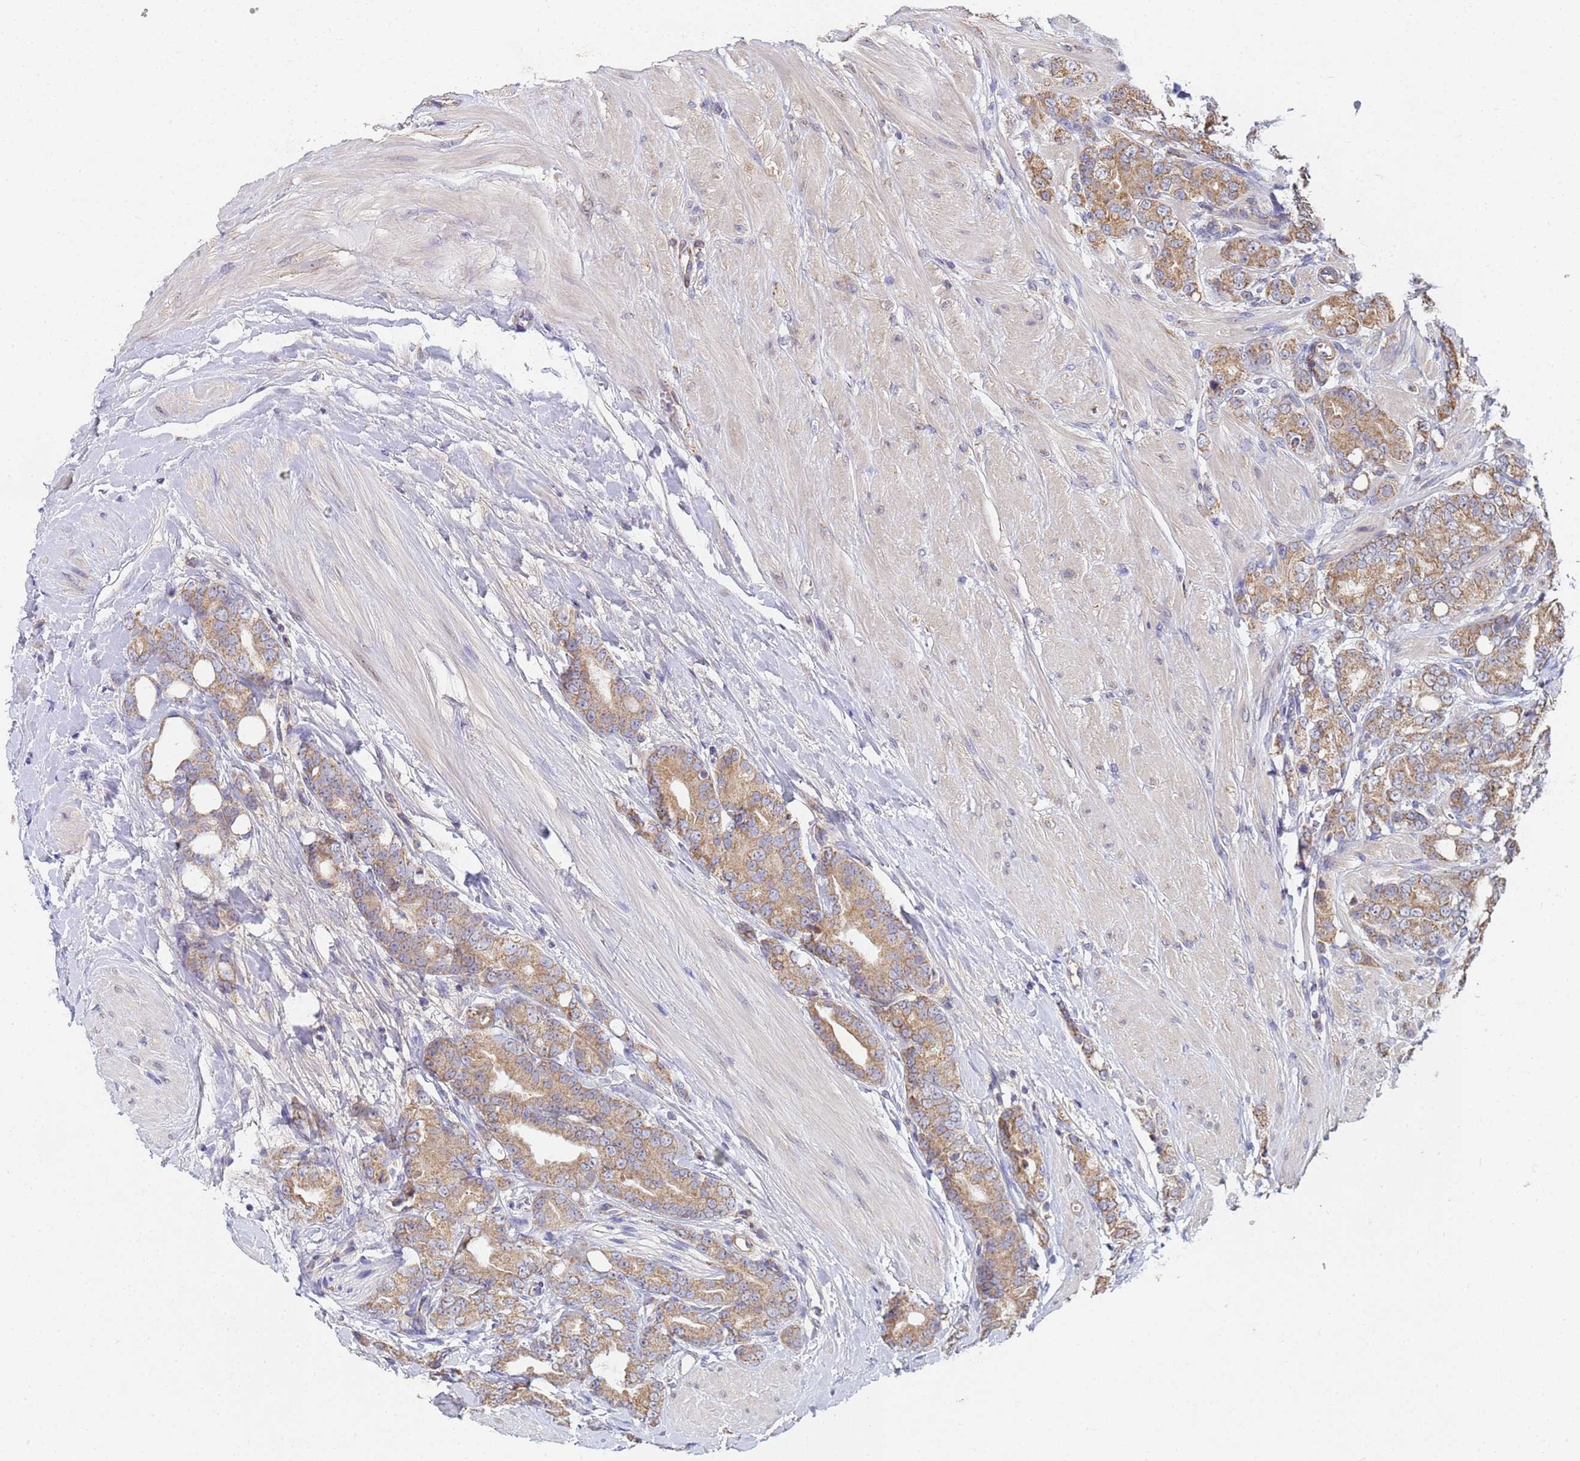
{"staining": {"intensity": "moderate", "quantity": "25%-75%", "location": "cytoplasmic/membranous"}, "tissue": "prostate cancer", "cell_type": "Tumor cells", "image_type": "cancer", "snomed": [{"axis": "morphology", "description": "Adenocarcinoma, High grade"}, {"axis": "topography", "description": "Prostate"}], "caption": "Protein expression analysis of prostate cancer (adenocarcinoma (high-grade)) reveals moderate cytoplasmic/membranous positivity in approximately 25%-75% of tumor cells.", "gene": "C5orf34", "patient": {"sex": "male", "age": 62}}